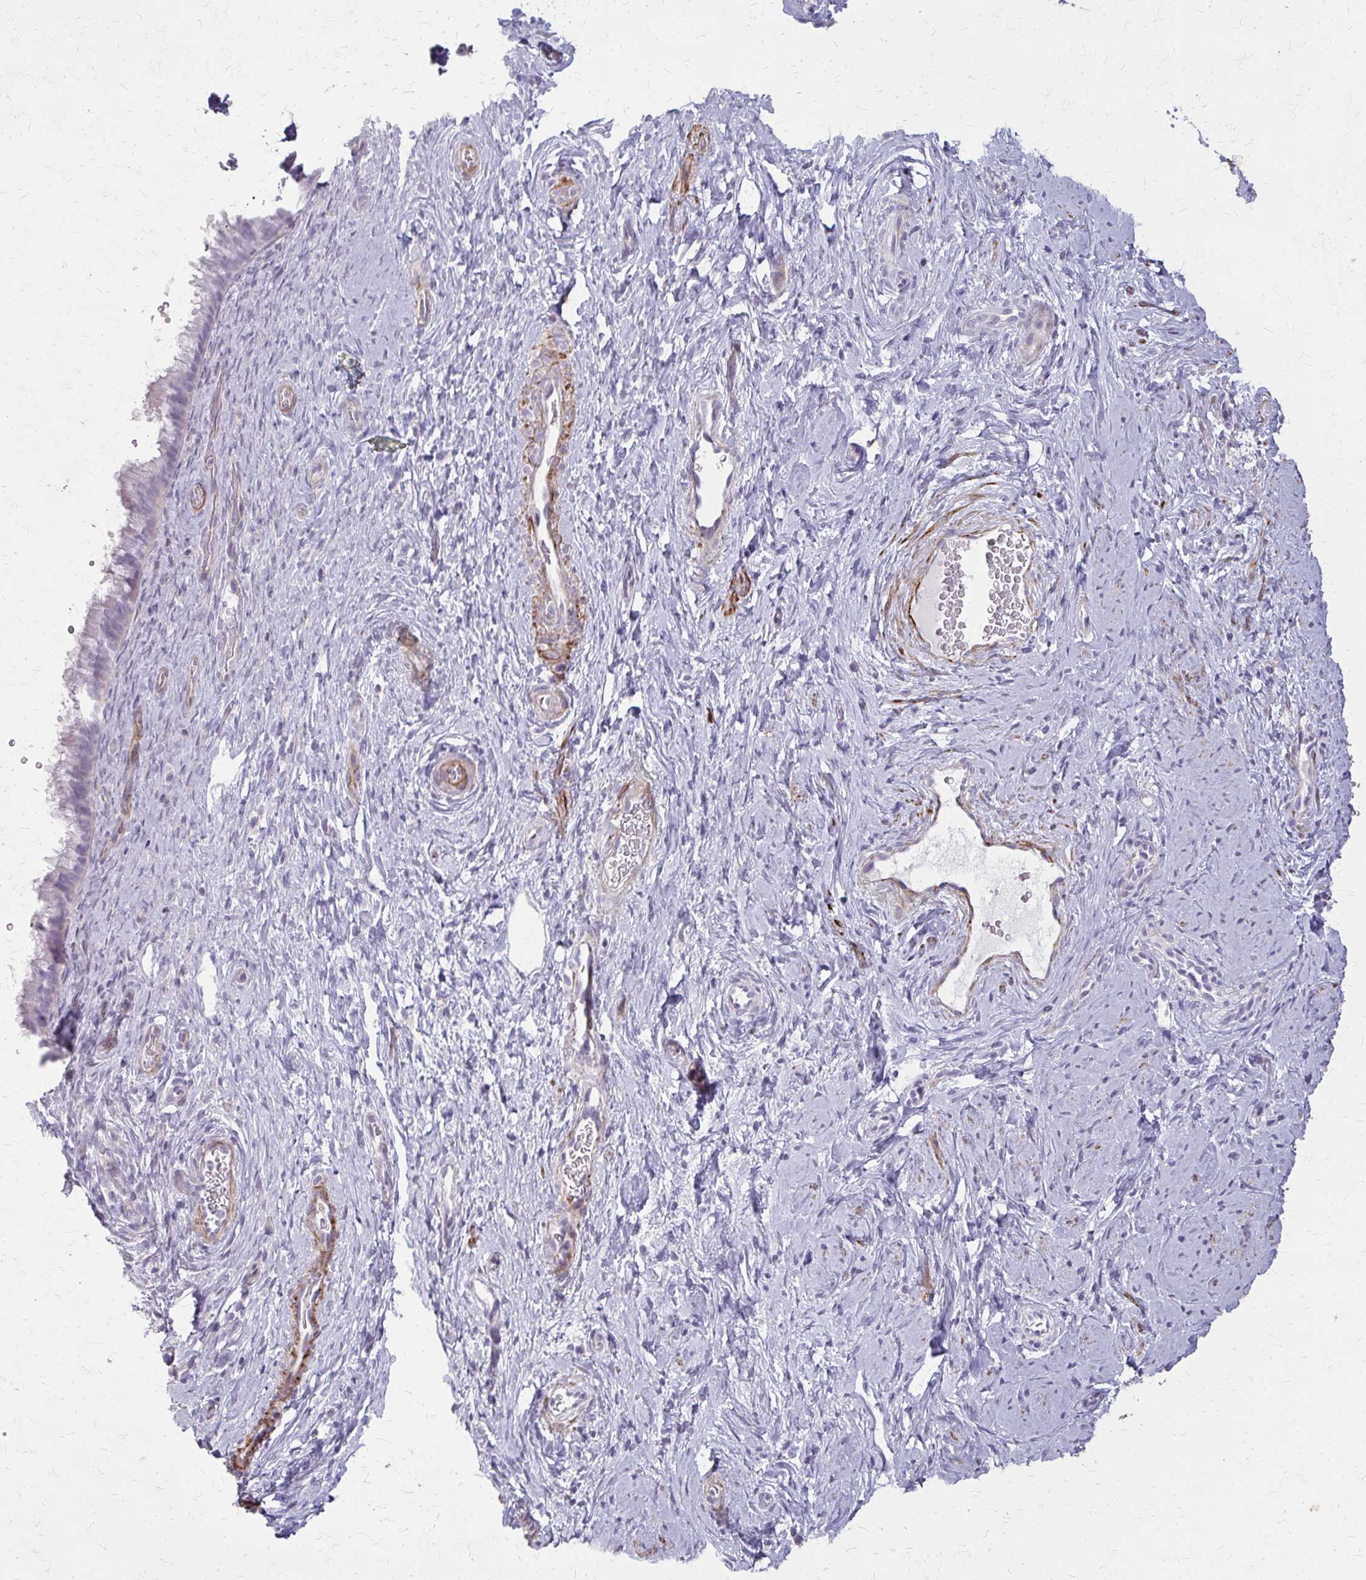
{"staining": {"intensity": "negative", "quantity": "none", "location": "none"}, "tissue": "cervix", "cell_type": "Glandular cells", "image_type": "normal", "snomed": [{"axis": "morphology", "description": "Normal tissue, NOS"}, {"axis": "topography", "description": "Cervix"}], "caption": "An immunohistochemistry (IHC) photomicrograph of unremarkable cervix is shown. There is no staining in glandular cells of cervix. (DAB (3,3'-diaminobenzidine) immunohistochemistry (IHC) visualized using brightfield microscopy, high magnification).", "gene": "TENM4", "patient": {"sex": "female", "age": 34}}